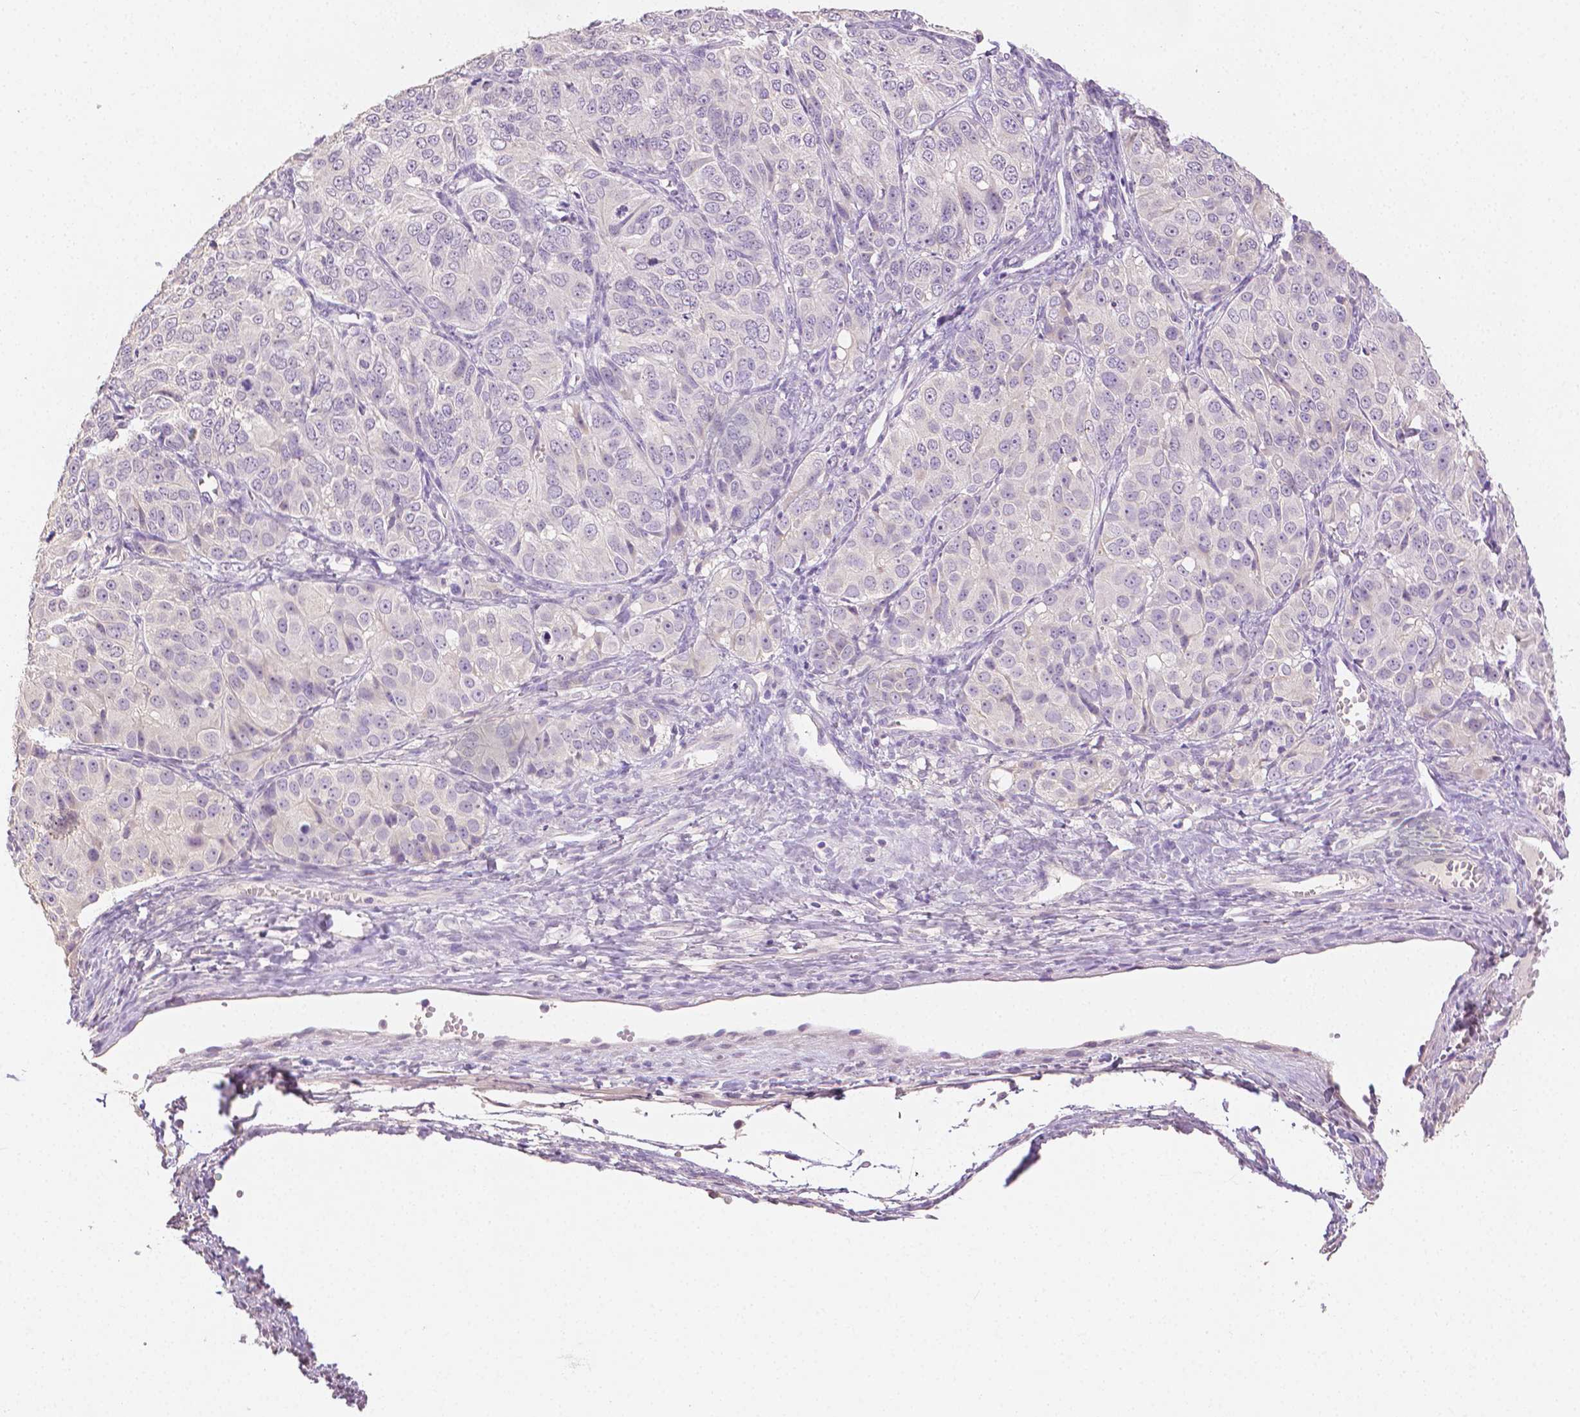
{"staining": {"intensity": "weak", "quantity": "<25%", "location": "cytoplasmic/membranous"}, "tissue": "ovarian cancer", "cell_type": "Tumor cells", "image_type": "cancer", "snomed": [{"axis": "morphology", "description": "Carcinoma, endometroid"}, {"axis": "topography", "description": "Ovary"}], "caption": "Ovarian cancer (endometroid carcinoma) was stained to show a protein in brown. There is no significant positivity in tumor cells.", "gene": "TGM1", "patient": {"sex": "female", "age": 51}}